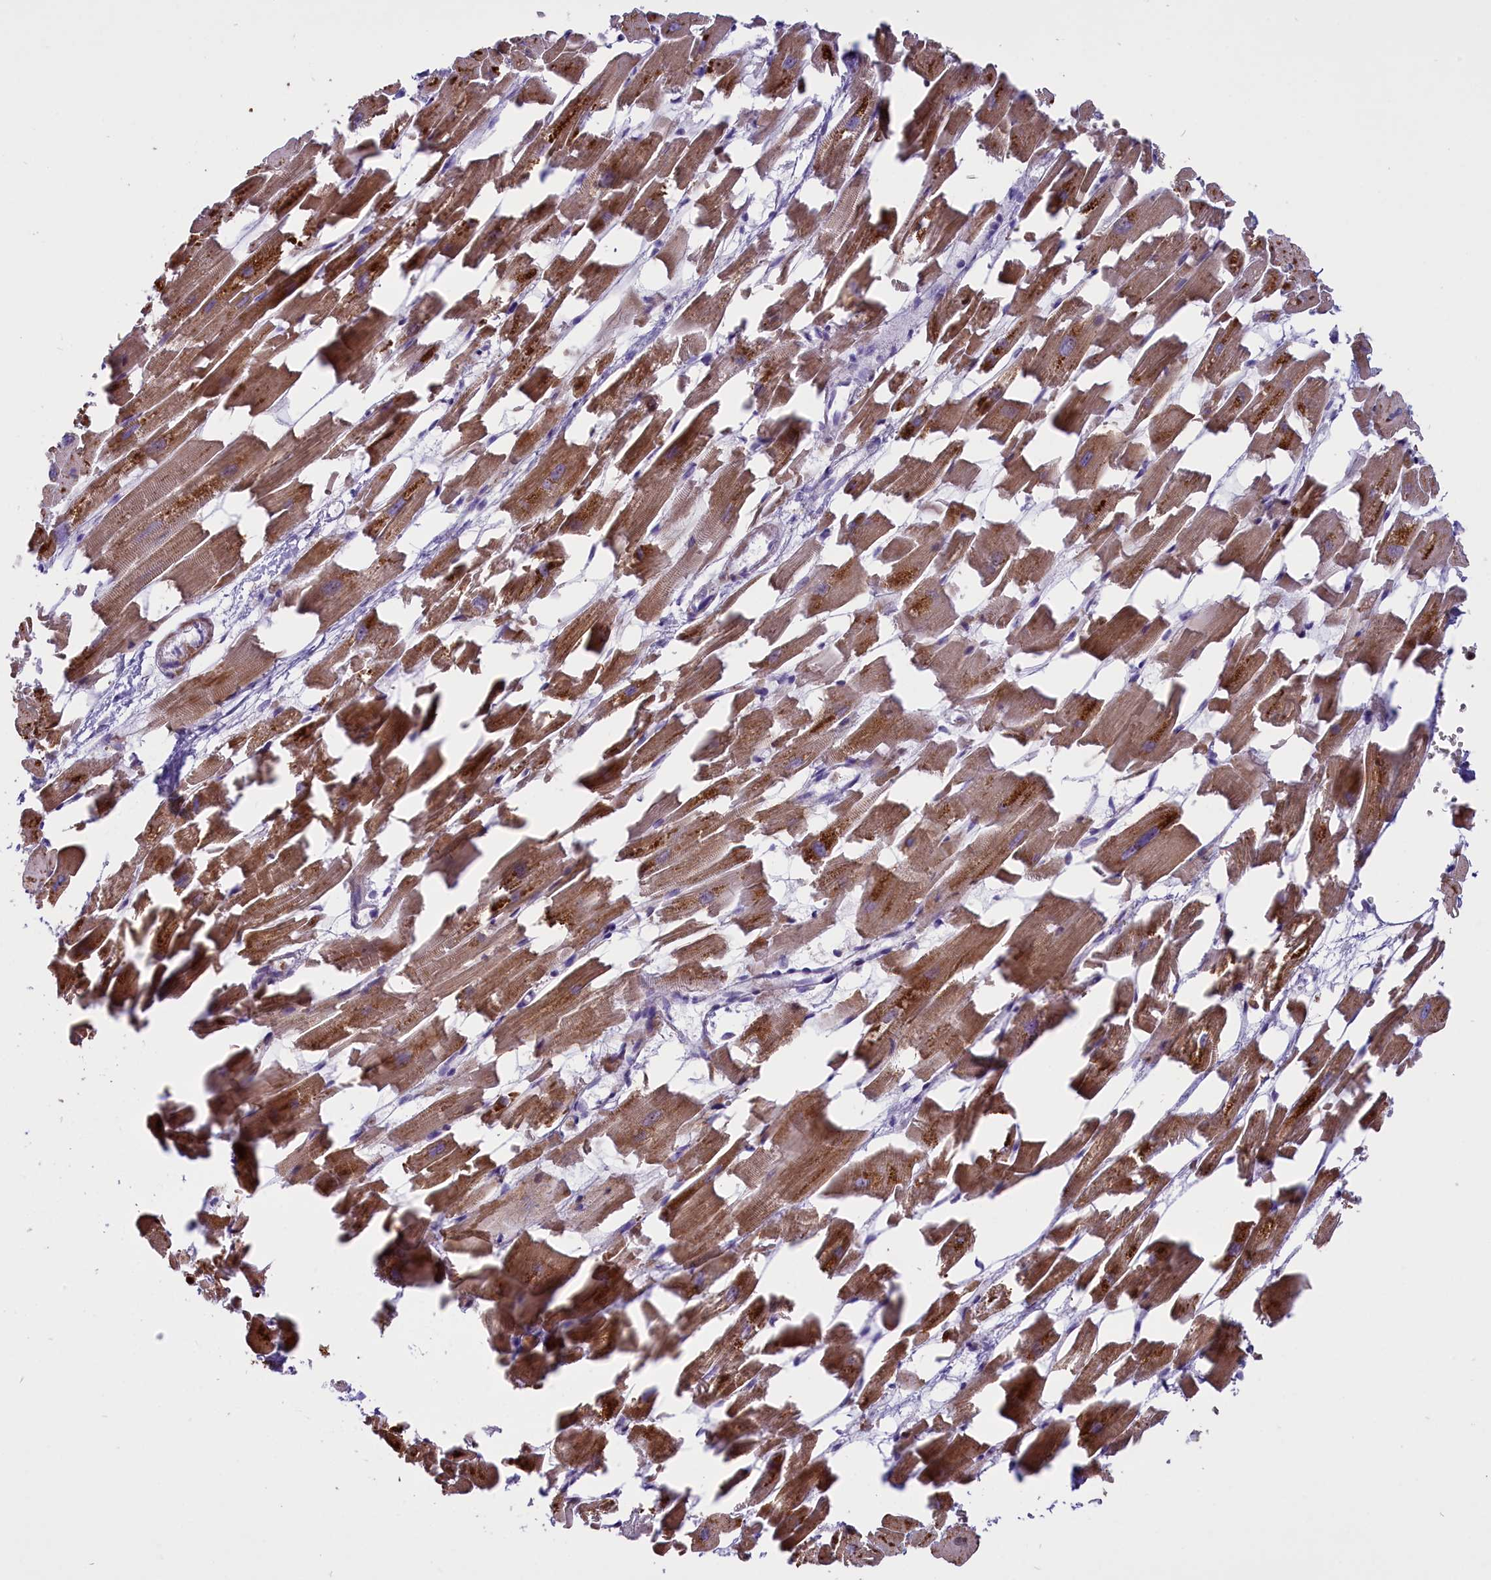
{"staining": {"intensity": "moderate", "quantity": ">75%", "location": "cytoplasmic/membranous"}, "tissue": "heart muscle", "cell_type": "Cardiomyocytes", "image_type": "normal", "snomed": [{"axis": "morphology", "description": "Normal tissue, NOS"}, {"axis": "topography", "description": "Heart"}], "caption": "Immunohistochemical staining of benign human heart muscle exhibits medium levels of moderate cytoplasmic/membranous staining in about >75% of cardiomyocytes.", "gene": "GLRX5", "patient": {"sex": "female", "age": 64}}